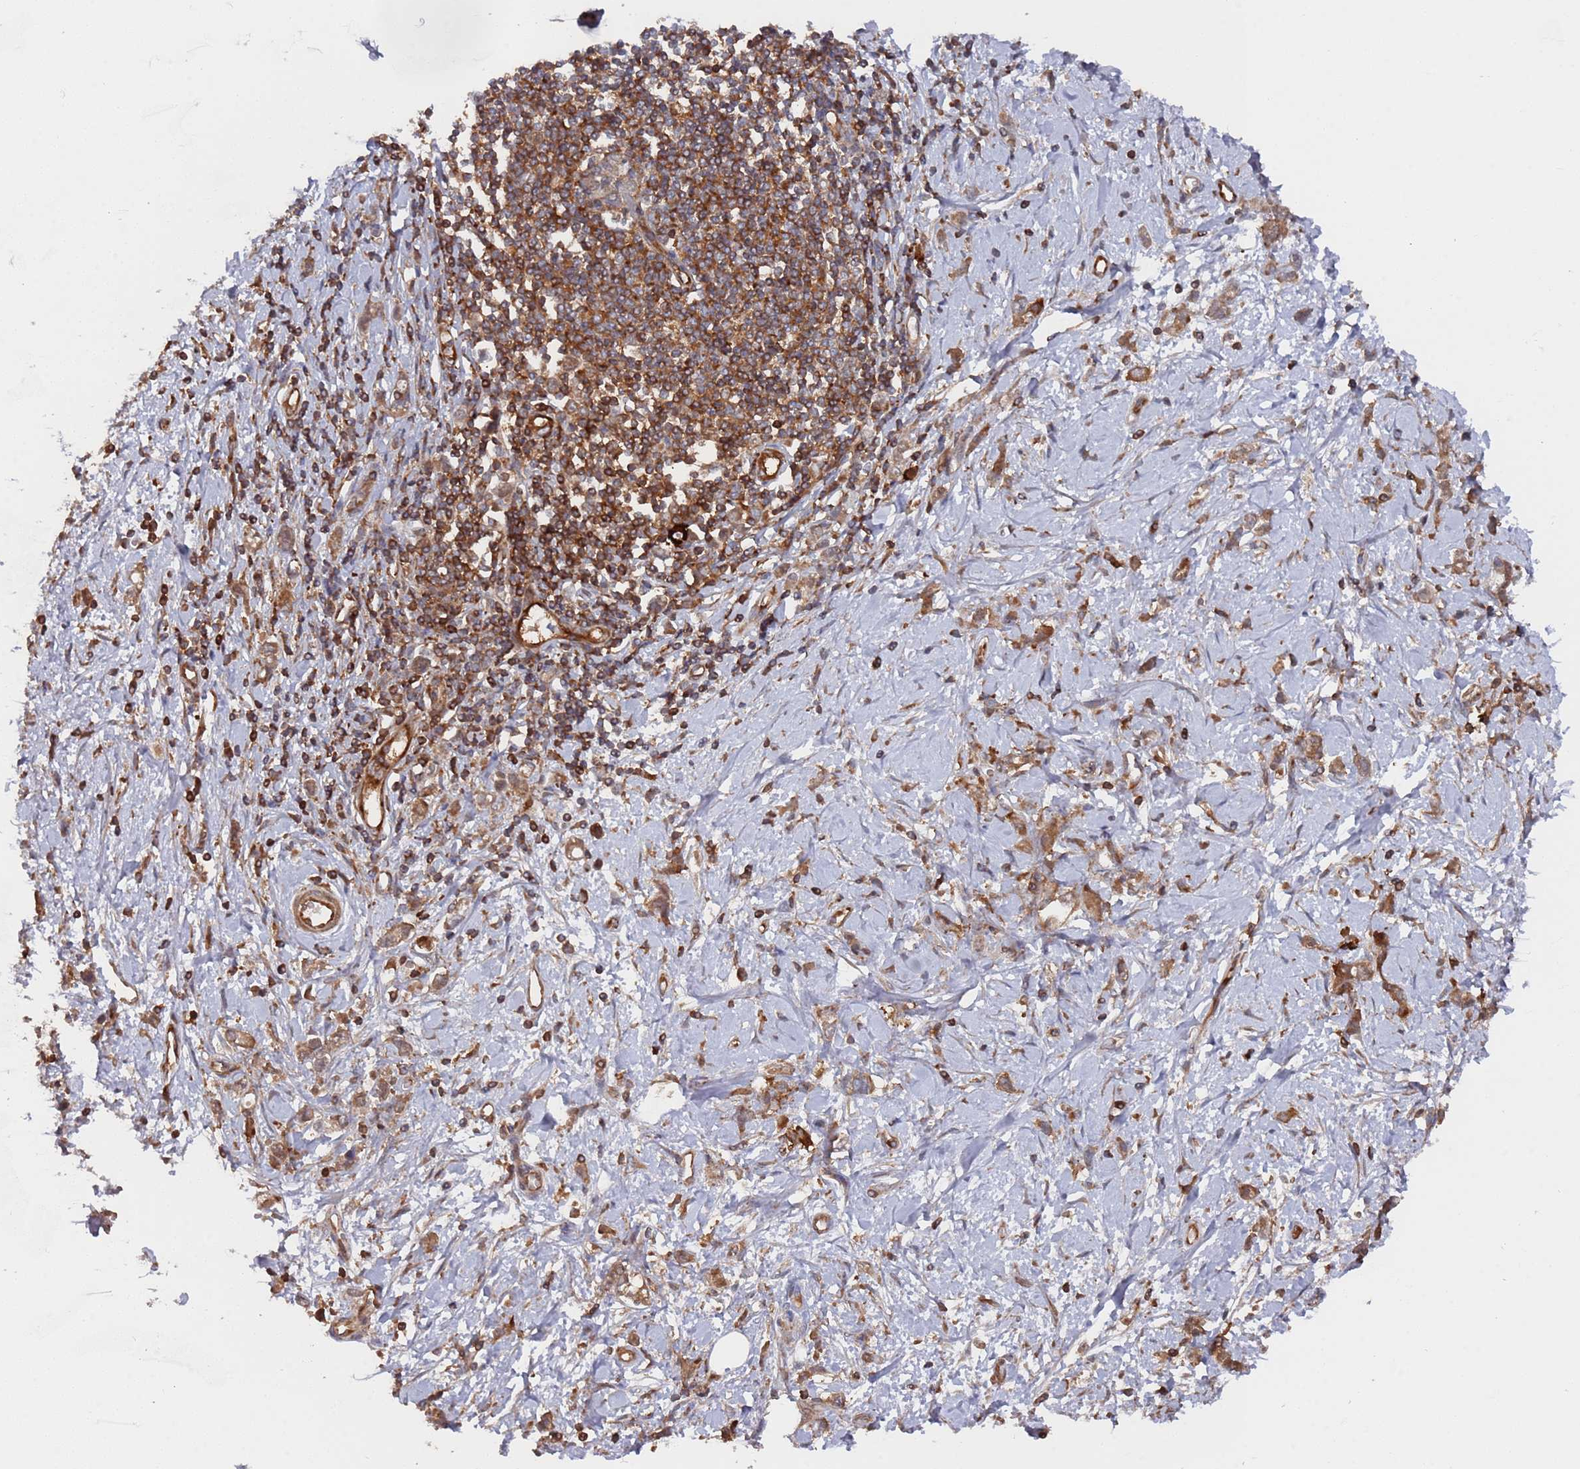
{"staining": {"intensity": "moderate", "quantity": ">75%", "location": "cytoplasmic/membranous"}, "tissue": "stomach cancer", "cell_type": "Tumor cells", "image_type": "cancer", "snomed": [{"axis": "morphology", "description": "Adenocarcinoma, NOS"}, {"axis": "topography", "description": "Stomach"}], "caption": "DAB immunohistochemical staining of human stomach adenocarcinoma displays moderate cytoplasmic/membranous protein staining in approximately >75% of tumor cells. The staining was performed using DAB (3,3'-diaminobenzidine), with brown indicating positive protein expression. Nuclei are stained blue with hematoxylin.", "gene": "DDX60", "patient": {"sex": "female", "age": 76}}